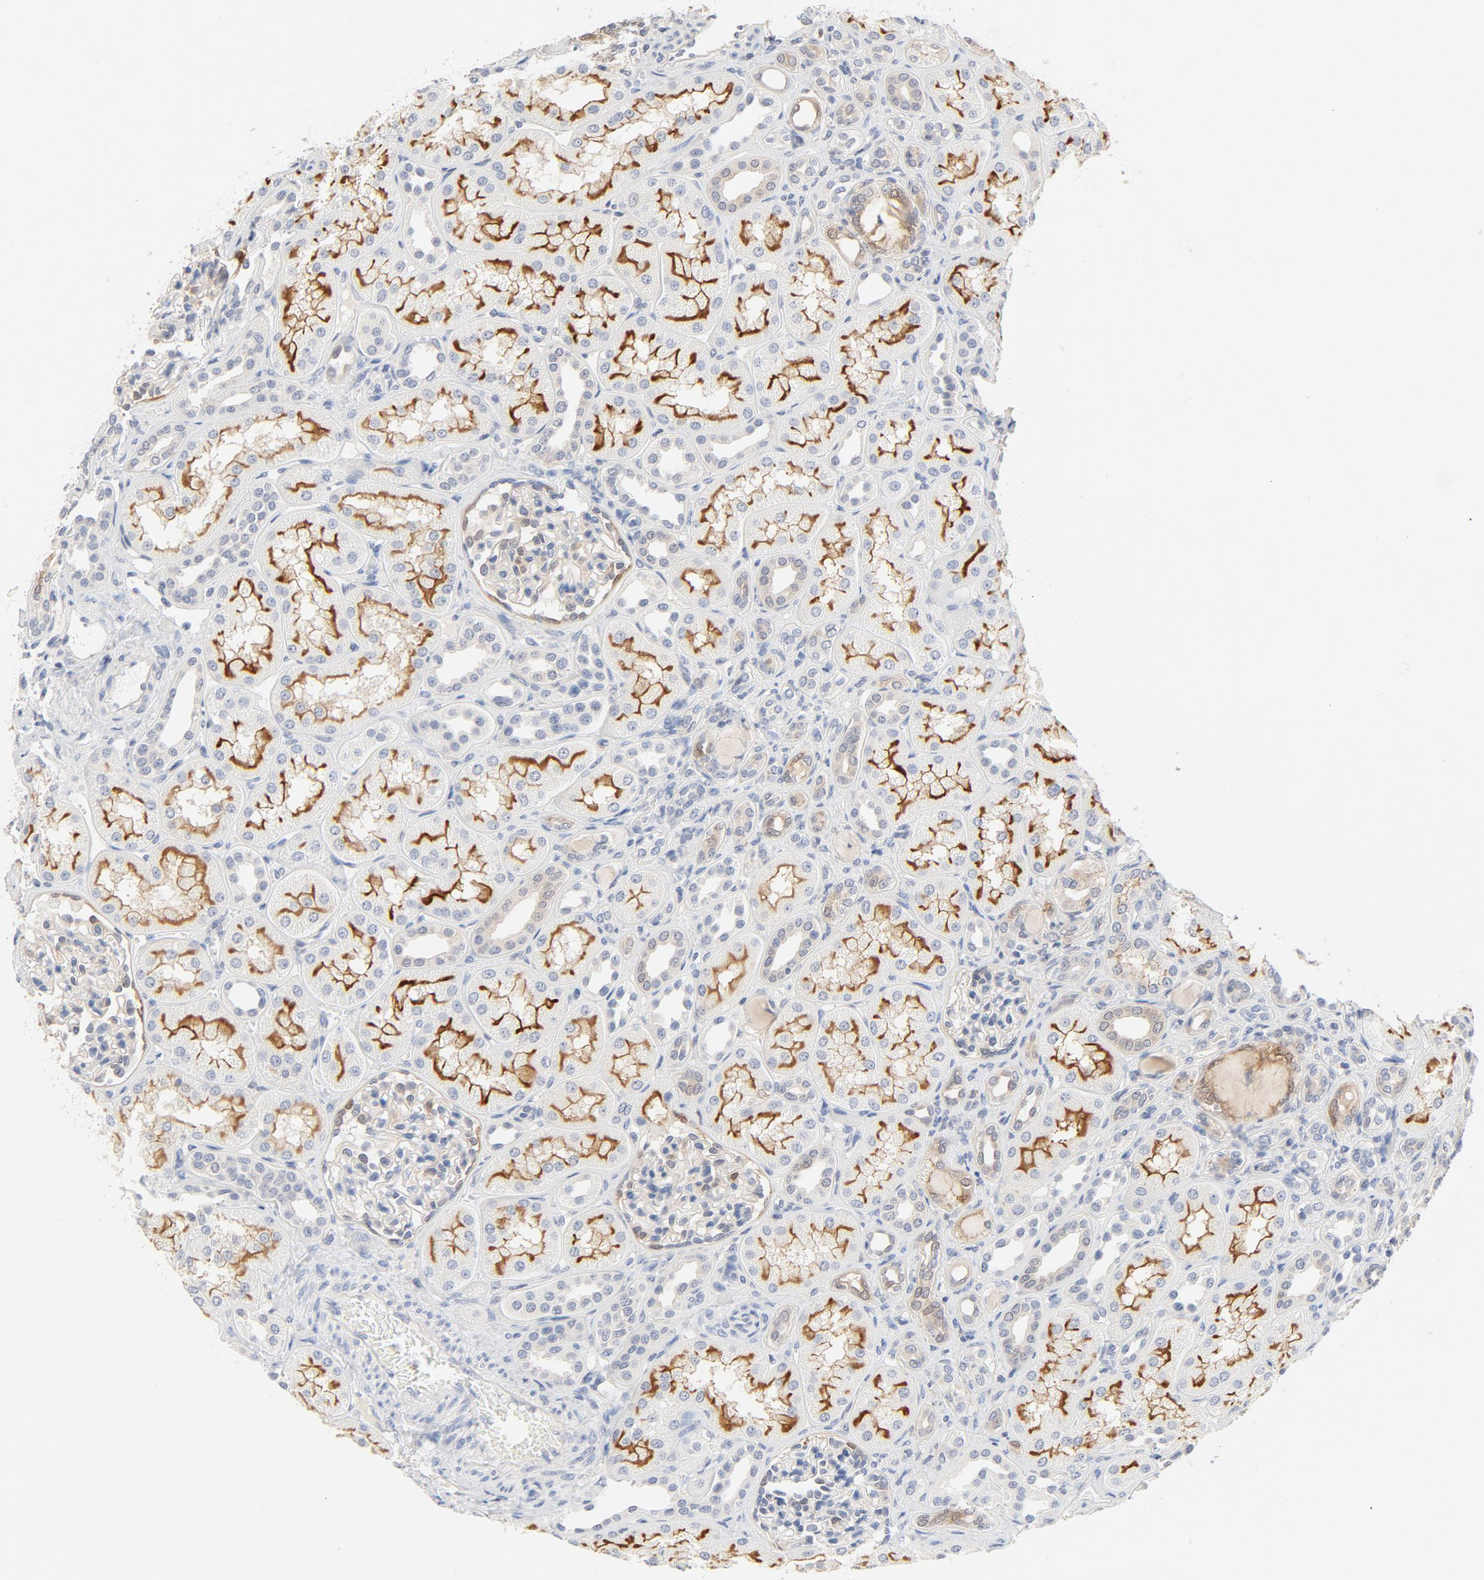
{"staining": {"intensity": "weak", "quantity": ">75%", "location": "cytoplasmic/membranous"}, "tissue": "kidney", "cell_type": "Cells in glomeruli", "image_type": "normal", "snomed": [{"axis": "morphology", "description": "Normal tissue, NOS"}, {"axis": "topography", "description": "Kidney"}], "caption": "The immunohistochemical stain highlights weak cytoplasmic/membranous expression in cells in glomeruli of normal kidney. (DAB IHC, brown staining for protein, blue staining for nuclei).", "gene": "STAT1", "patient": {"sex": "male", "age": 7}}